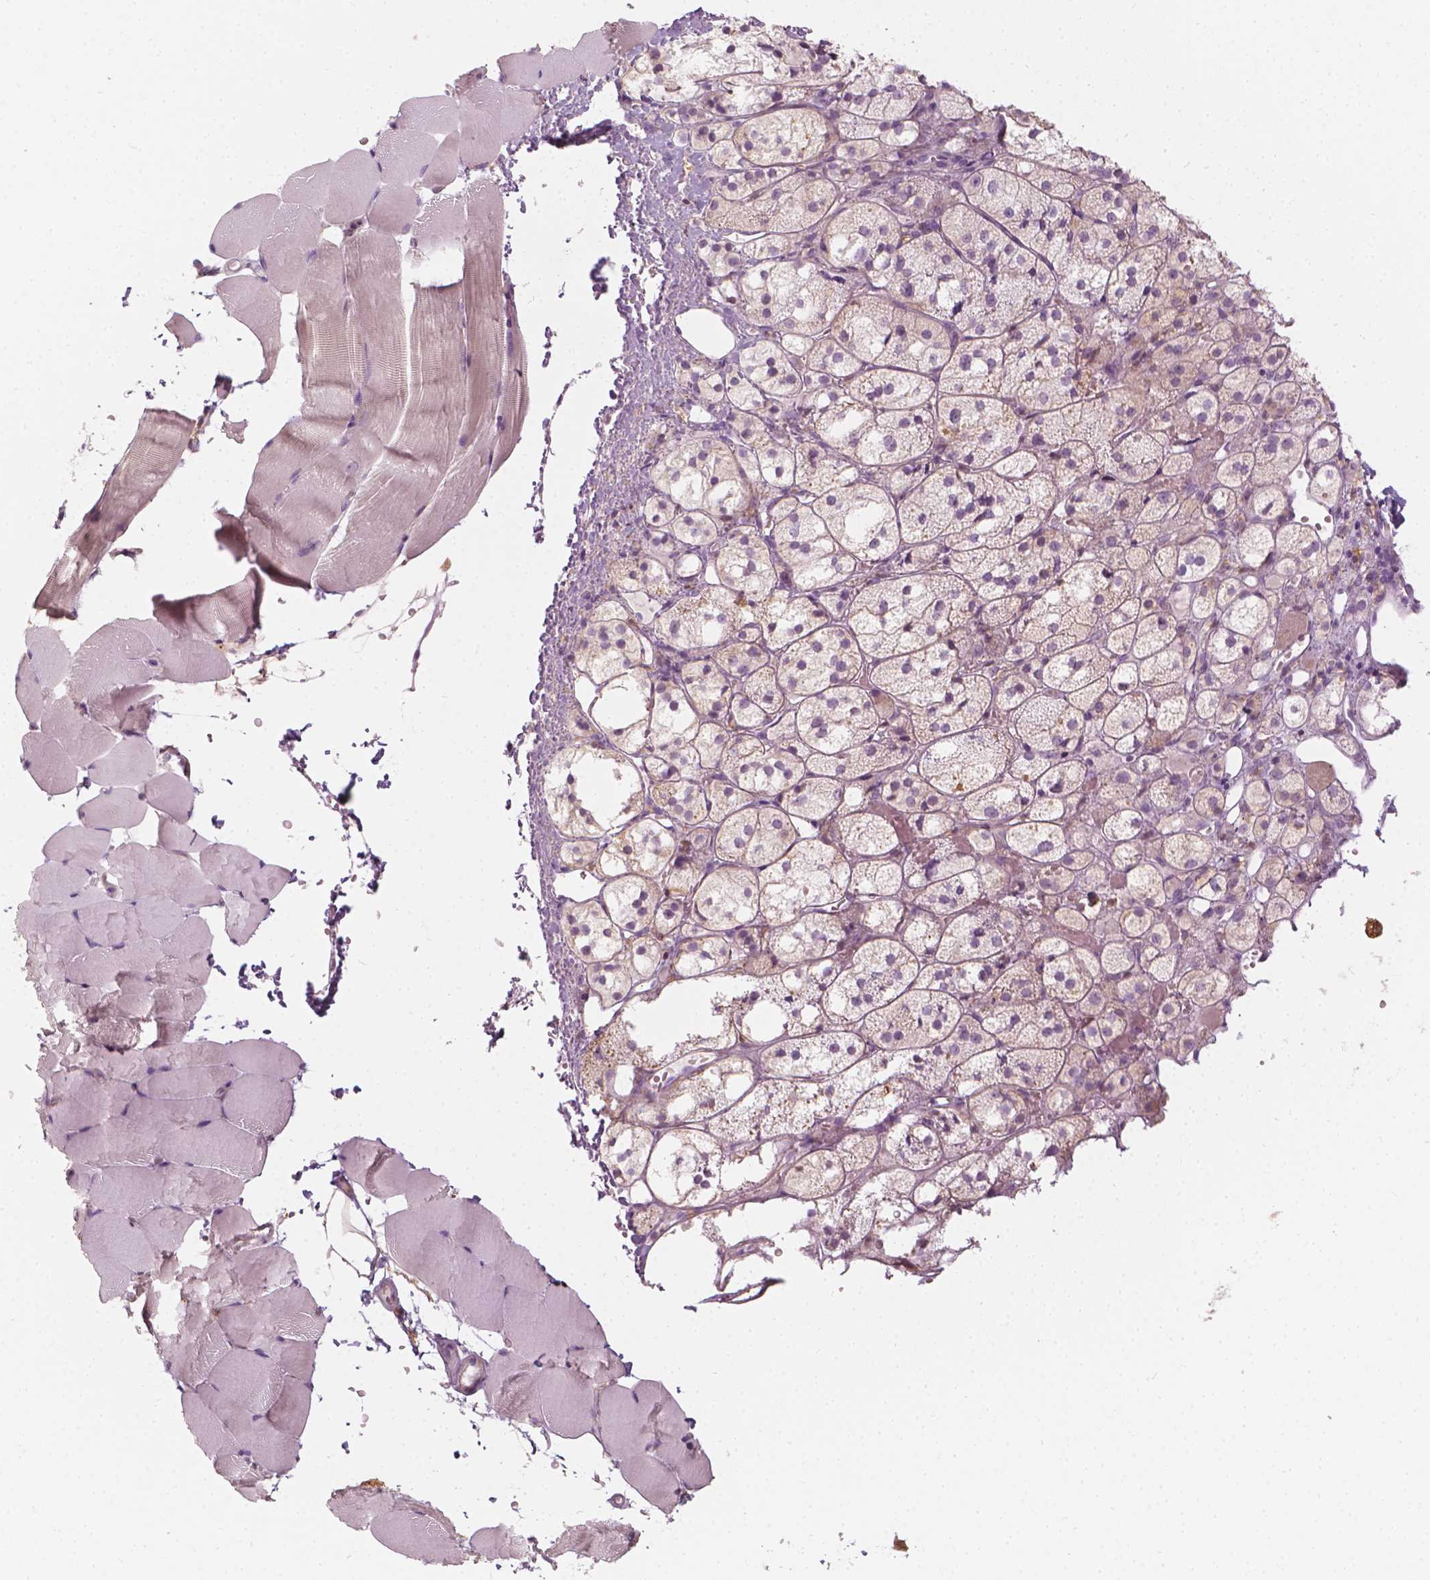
{"staining": {"intensity": "negative", "quantity": "none", "location": "none"}, "tissue": "skeletal muscle", "cell_type": "Myocytes", "image_type": "normal", "snomed": [{"axis": "morphology", "description": "Normal tissue, NOS"}, {"axis": "topography", "description": "Skeletal muscle"}], "caption": "This image is of normal skeletal muscle stained with immunohistochemistry to label a protein in brown with the nuclei are counter-stained blue. There is no staining in myocytes.", "gene": "SHMT1", "patient": {"sex": "female", "age": 37}}